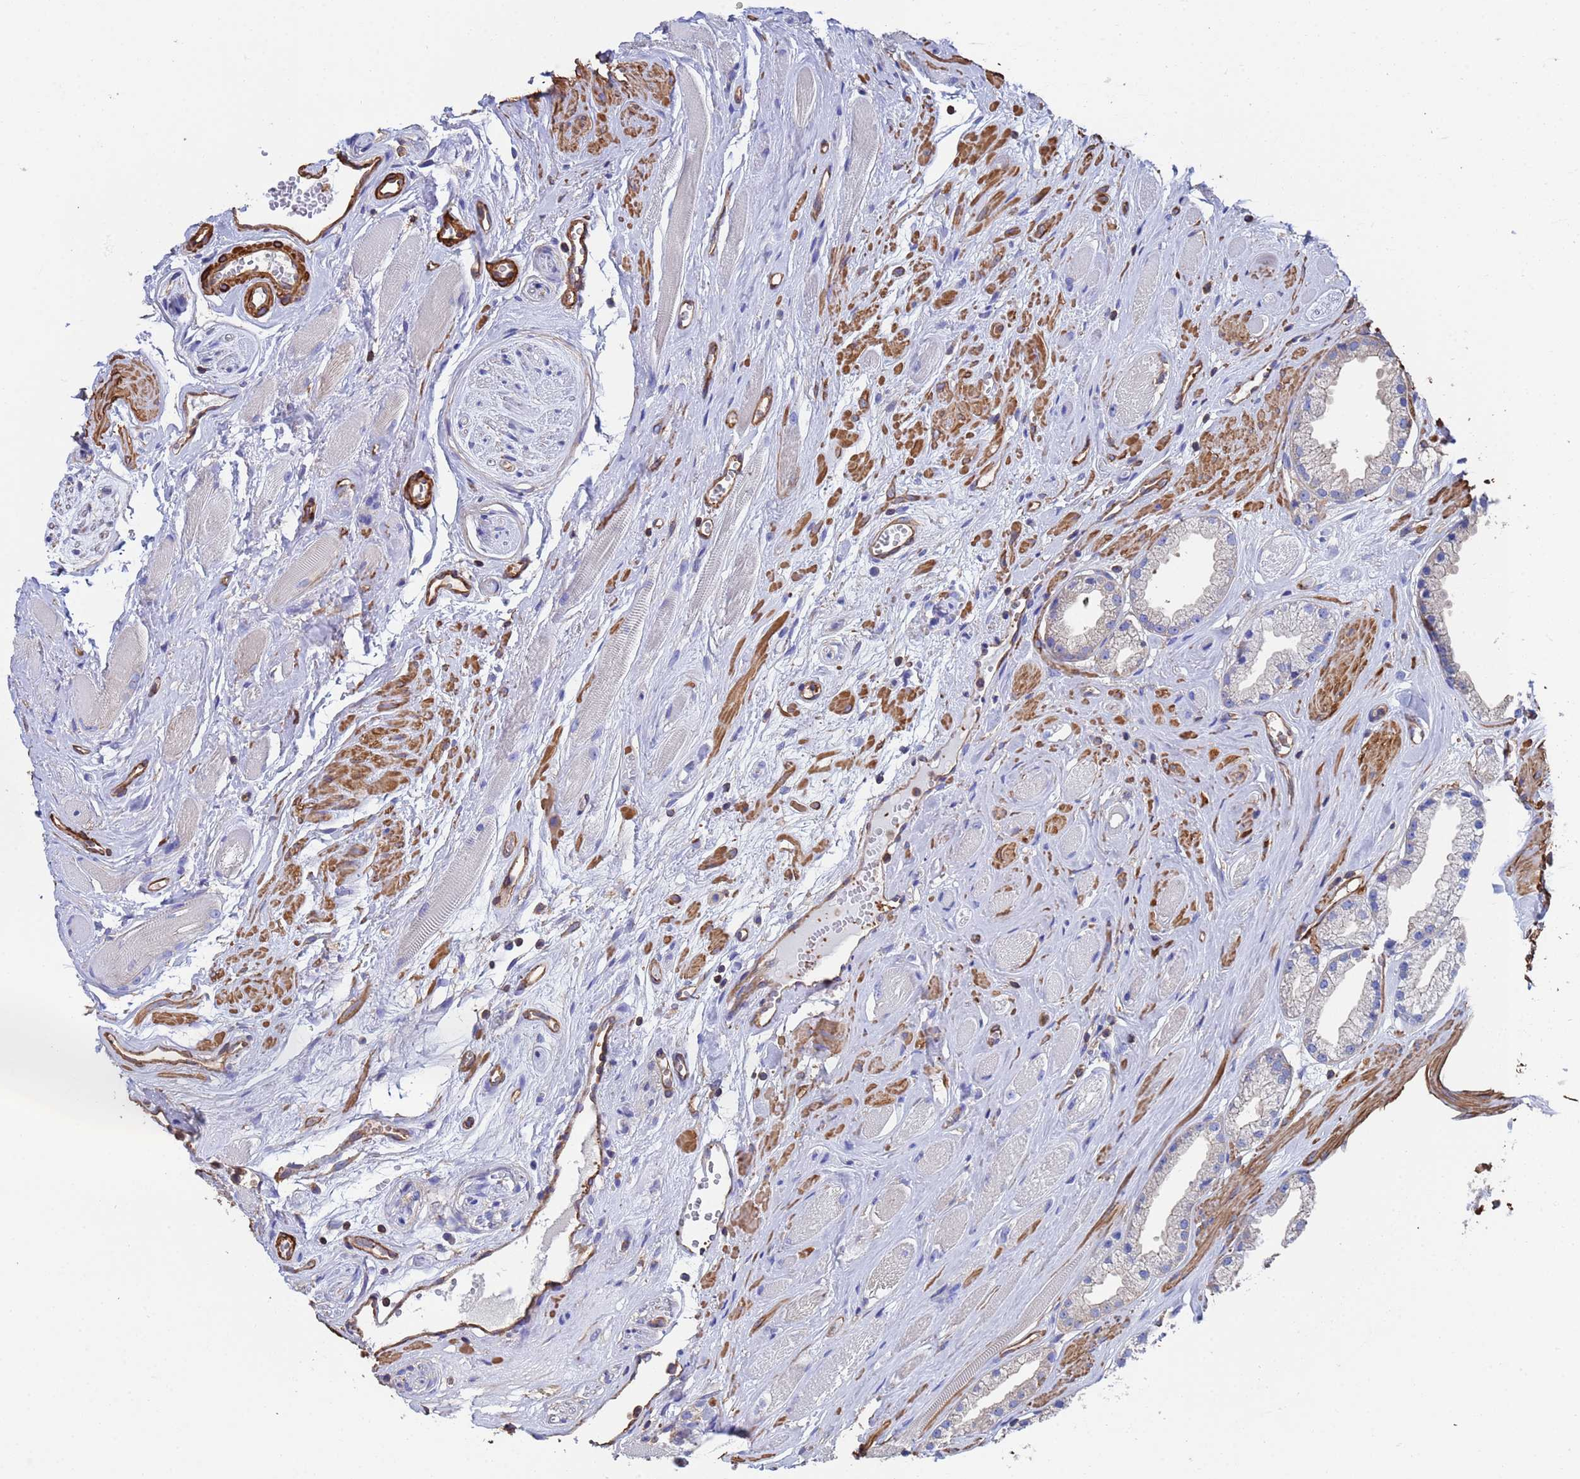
{"staining": {"intensity": "negative", "quantity": "none", "location": "none"}, "tissue": "prostate cancer", "cell_type": "Tumor cells", "image_type": "cancer", "snomed": [{"axis": "morphology", "description": "Adenocarcinoma, High grade"}, {"axis": "topography", "description": "Prostate"}], "caption": "Prostate adenocarcinoma (high-grade) was stained to show a protein in brown. There is no significant positivity in tumor cells.", "gene": "MYL12A", "patient": {"sex": "male", "age": 67}}